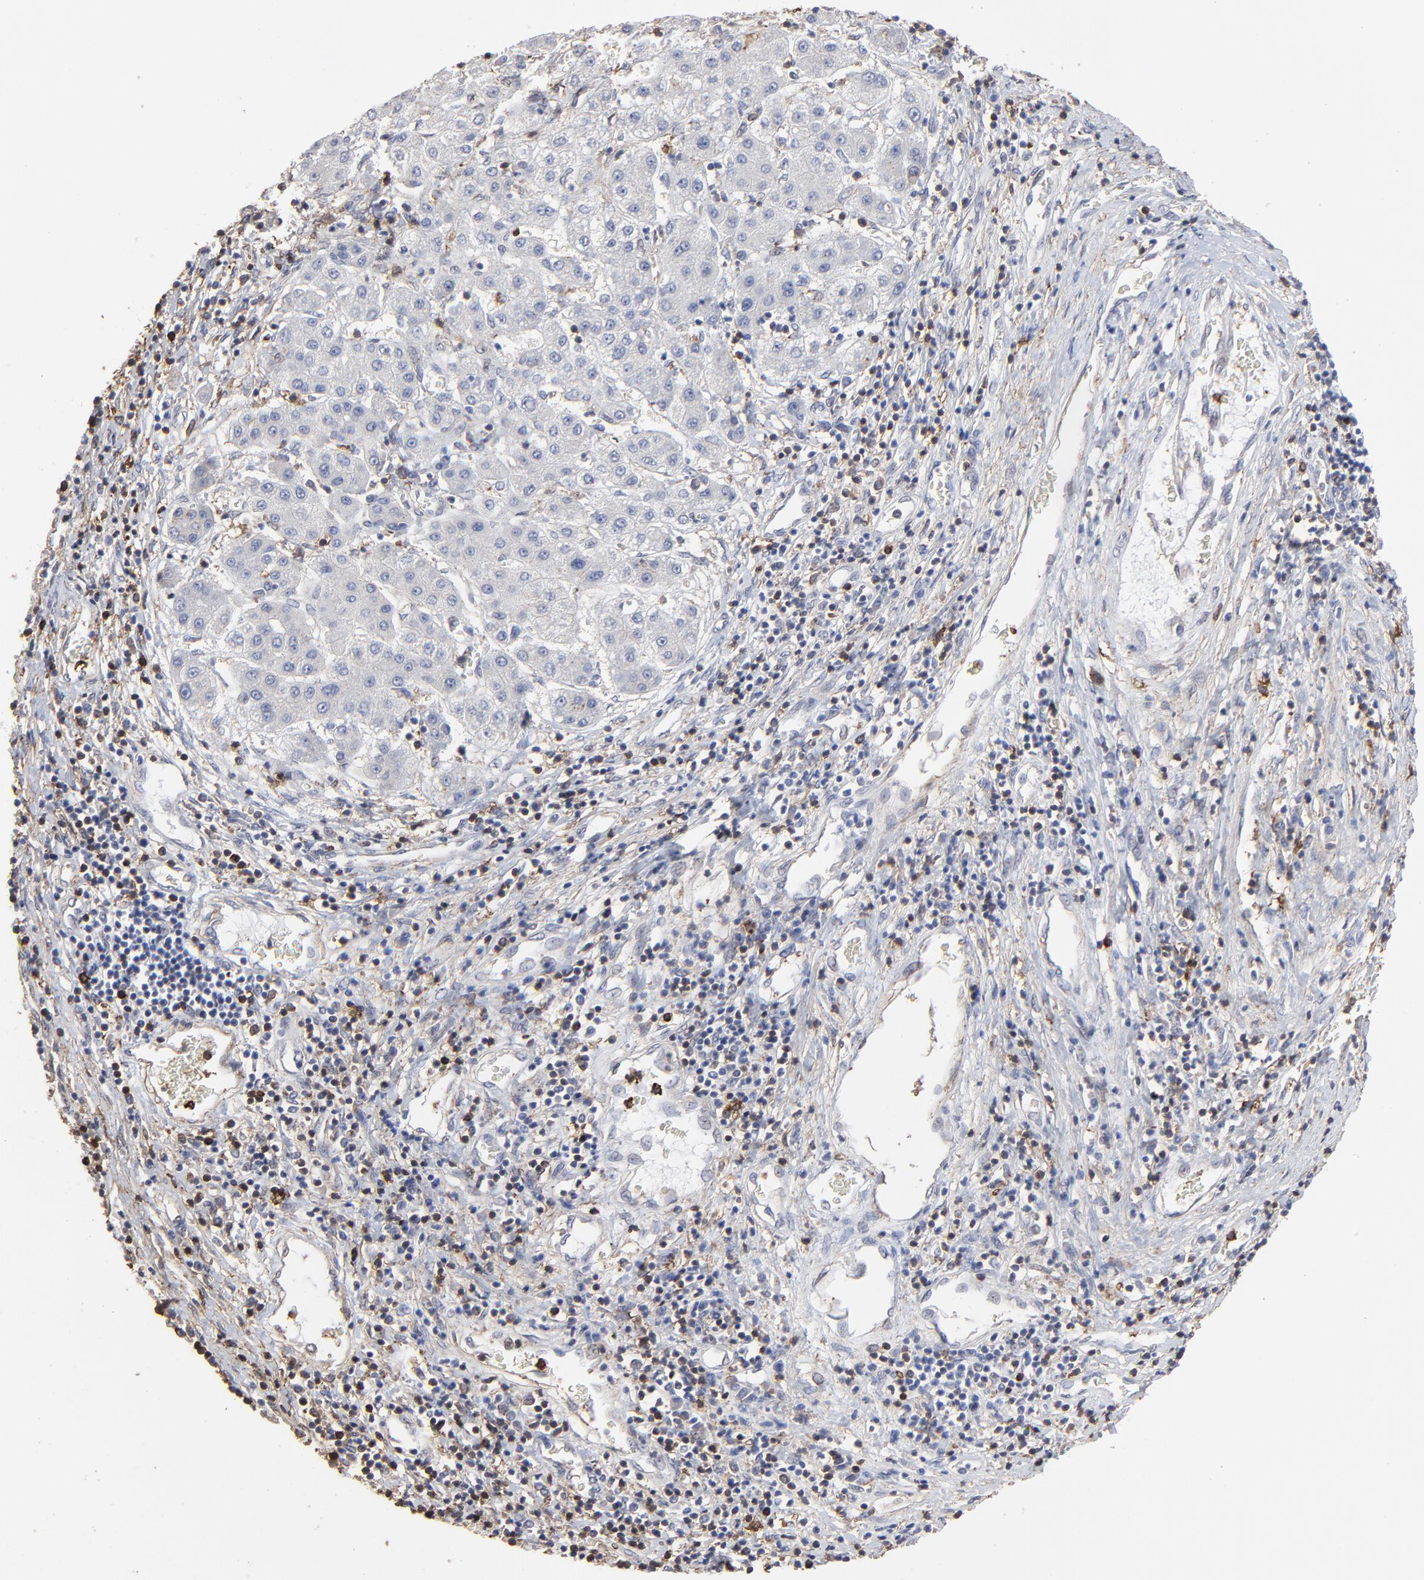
{"staining": {"intensity": "negative", "quantity": "none", "location": "none"}, "tissue": "liver cancer", "cell_type": "Tumor cells", "image_type": "cancer", "snomed": [{"axis": "morphology", "description": "Carcinoma, Hepatocellular, NOS"}, {"axis": "topography", "description": "Liver"}], "caption": "A high-resolution photomicrograph shows immunohistochemistry (IHC) staining of liver cancer, which demonstrates no significant positivity in tumor cells.", "gene": "SLC6A14", "patient": {"sex": "male", "age": 24}}